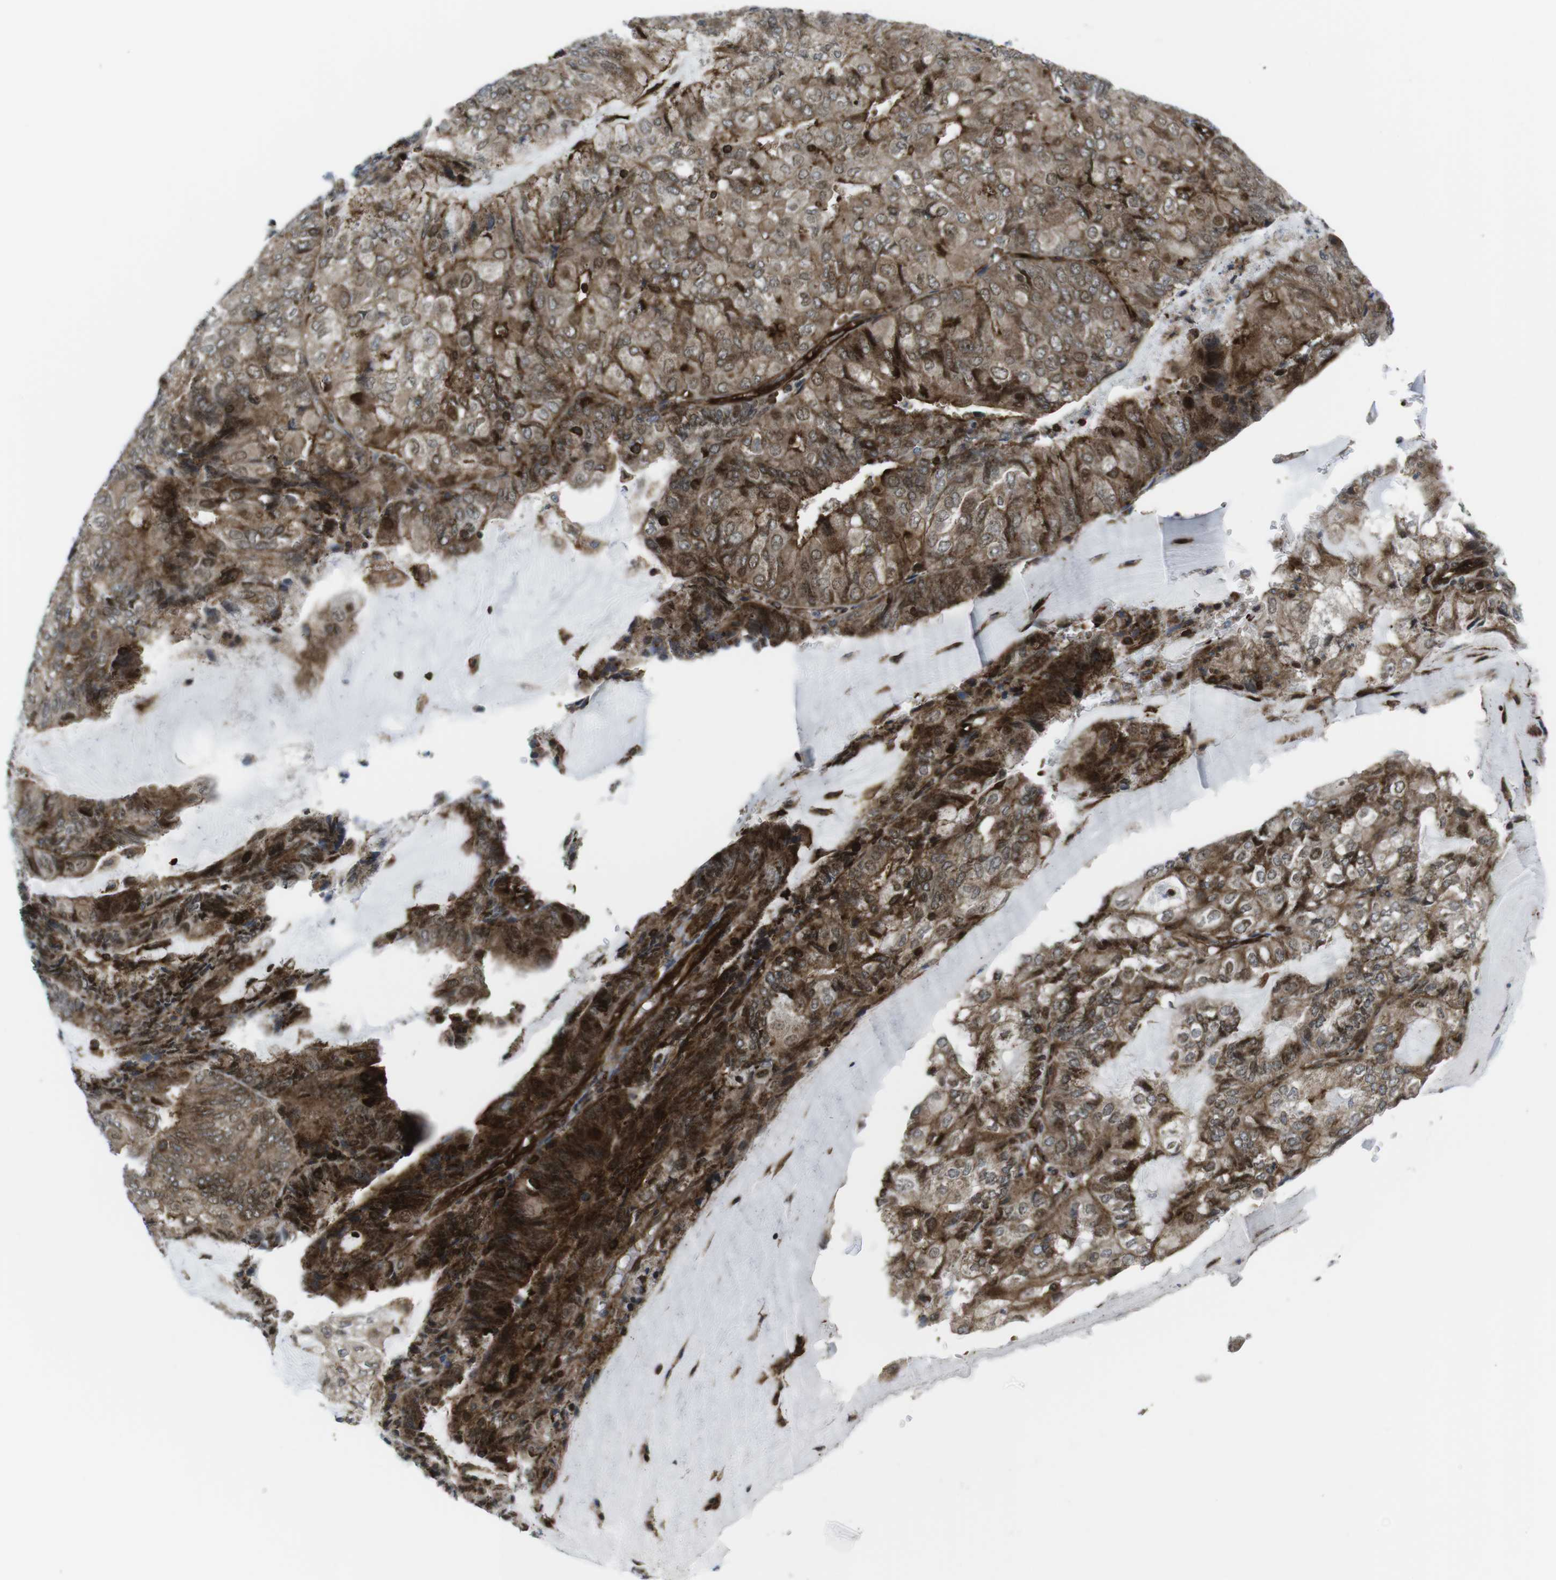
{"staining": {"intensity": "moderate", "quantity": ">75%", "location": "cytoplasmic/membranous,nuclear"}, "tissue": "endometrial cancer", "cell_type": "Tumor cells", "image_type": "cancer", "snomed": [{"axis": "morphology", "description": "Adenocarcinoma, NOS"}, {"axis": "topography", "description": "Endometrium"}], "caption": "Endometrial cancer (adenocarcinoma) tissue shows moderate cytoplasmic/membranous and nuclear expression in about >75% of tumor cells", "gene": "CUL7", "patient": {"sex": "female", "age": 81}}